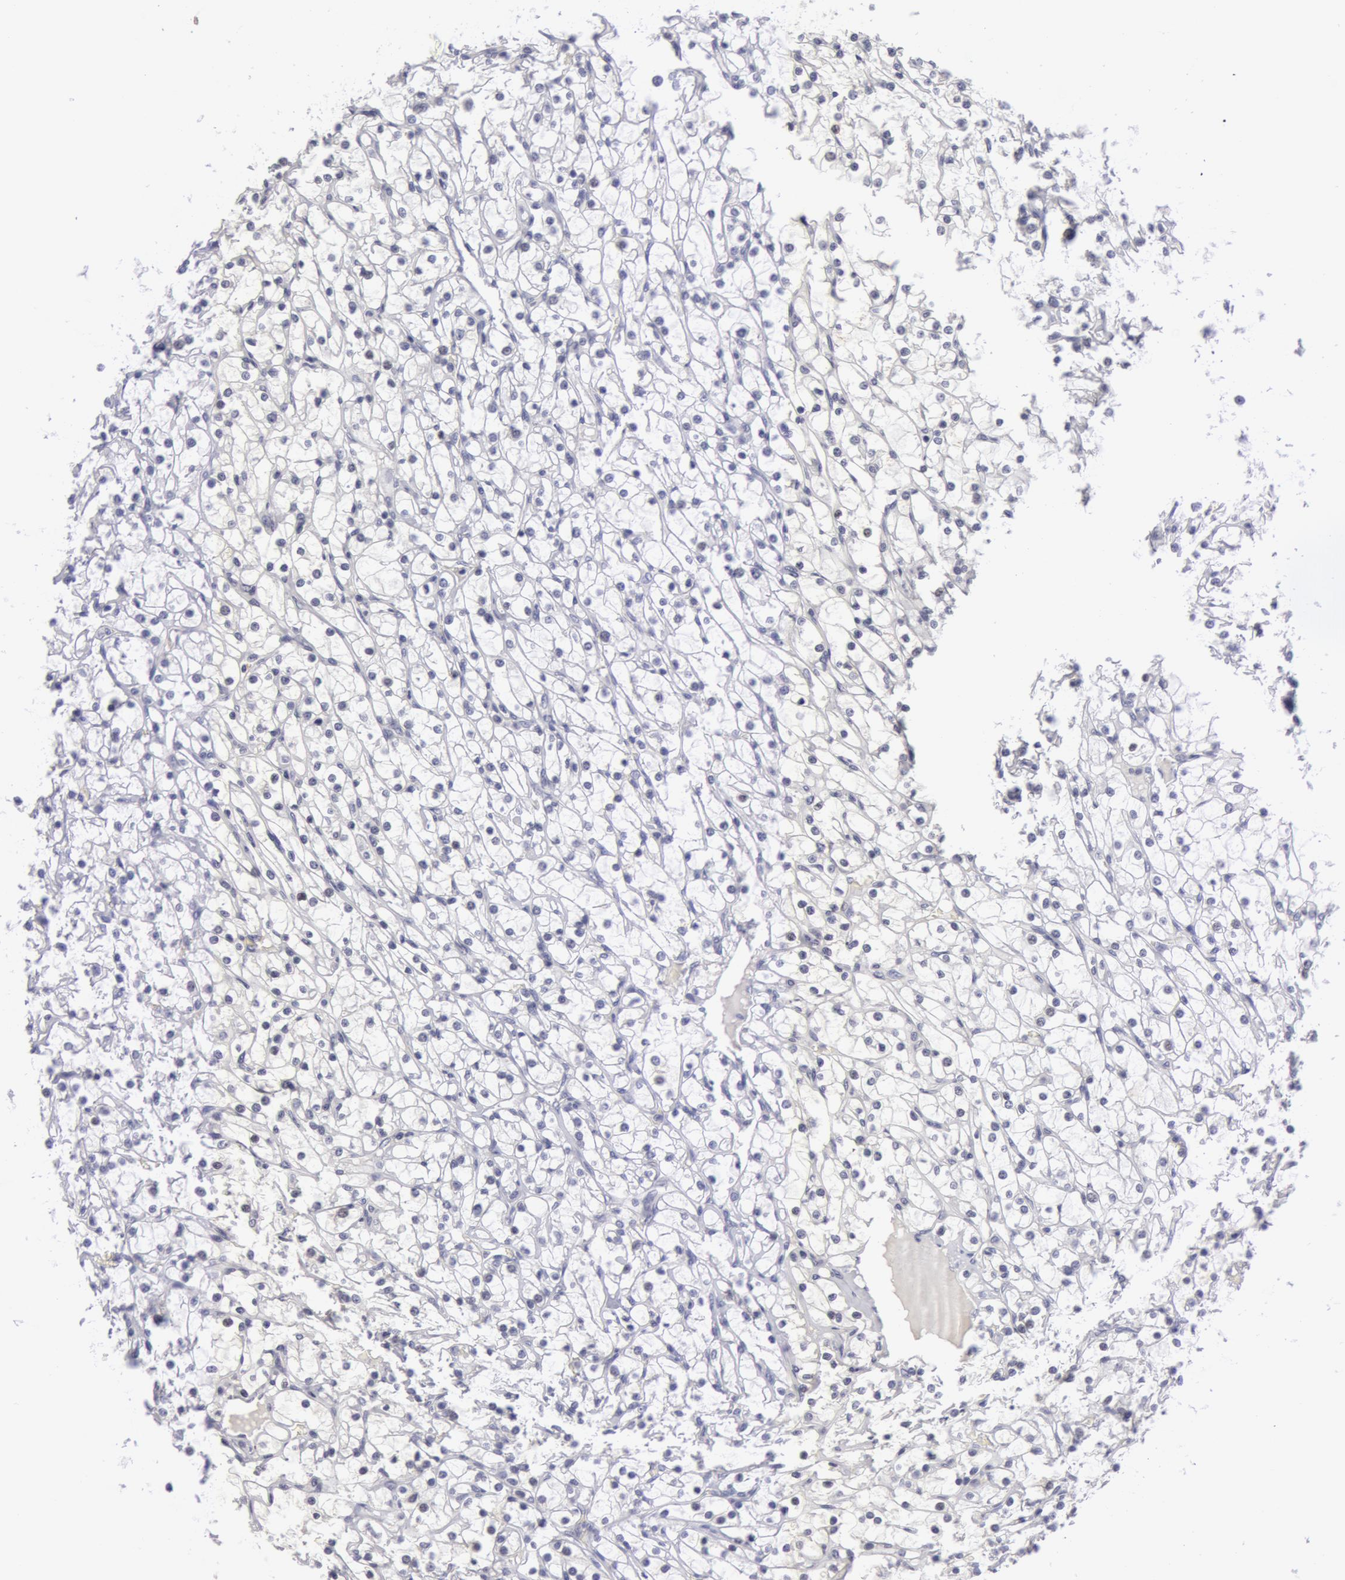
{"staining": {"intensity": "negative", "quantity": "none", "location": "none"}, "tissue": "renal cancer", "cell_type": "Tumor cells", "image_type": "cancer", "snomed": [{"axis": "morphology", "description": "Adenocarcinoma, NOS"}, {"axis": "topography", "description": "Kidney"}], "caption": "This is an IHC micrograph of renal cancer. There is no staining in tumor cells.", "gene": "NLGN4X", "patient": {"sex": "female", "age": 73}}